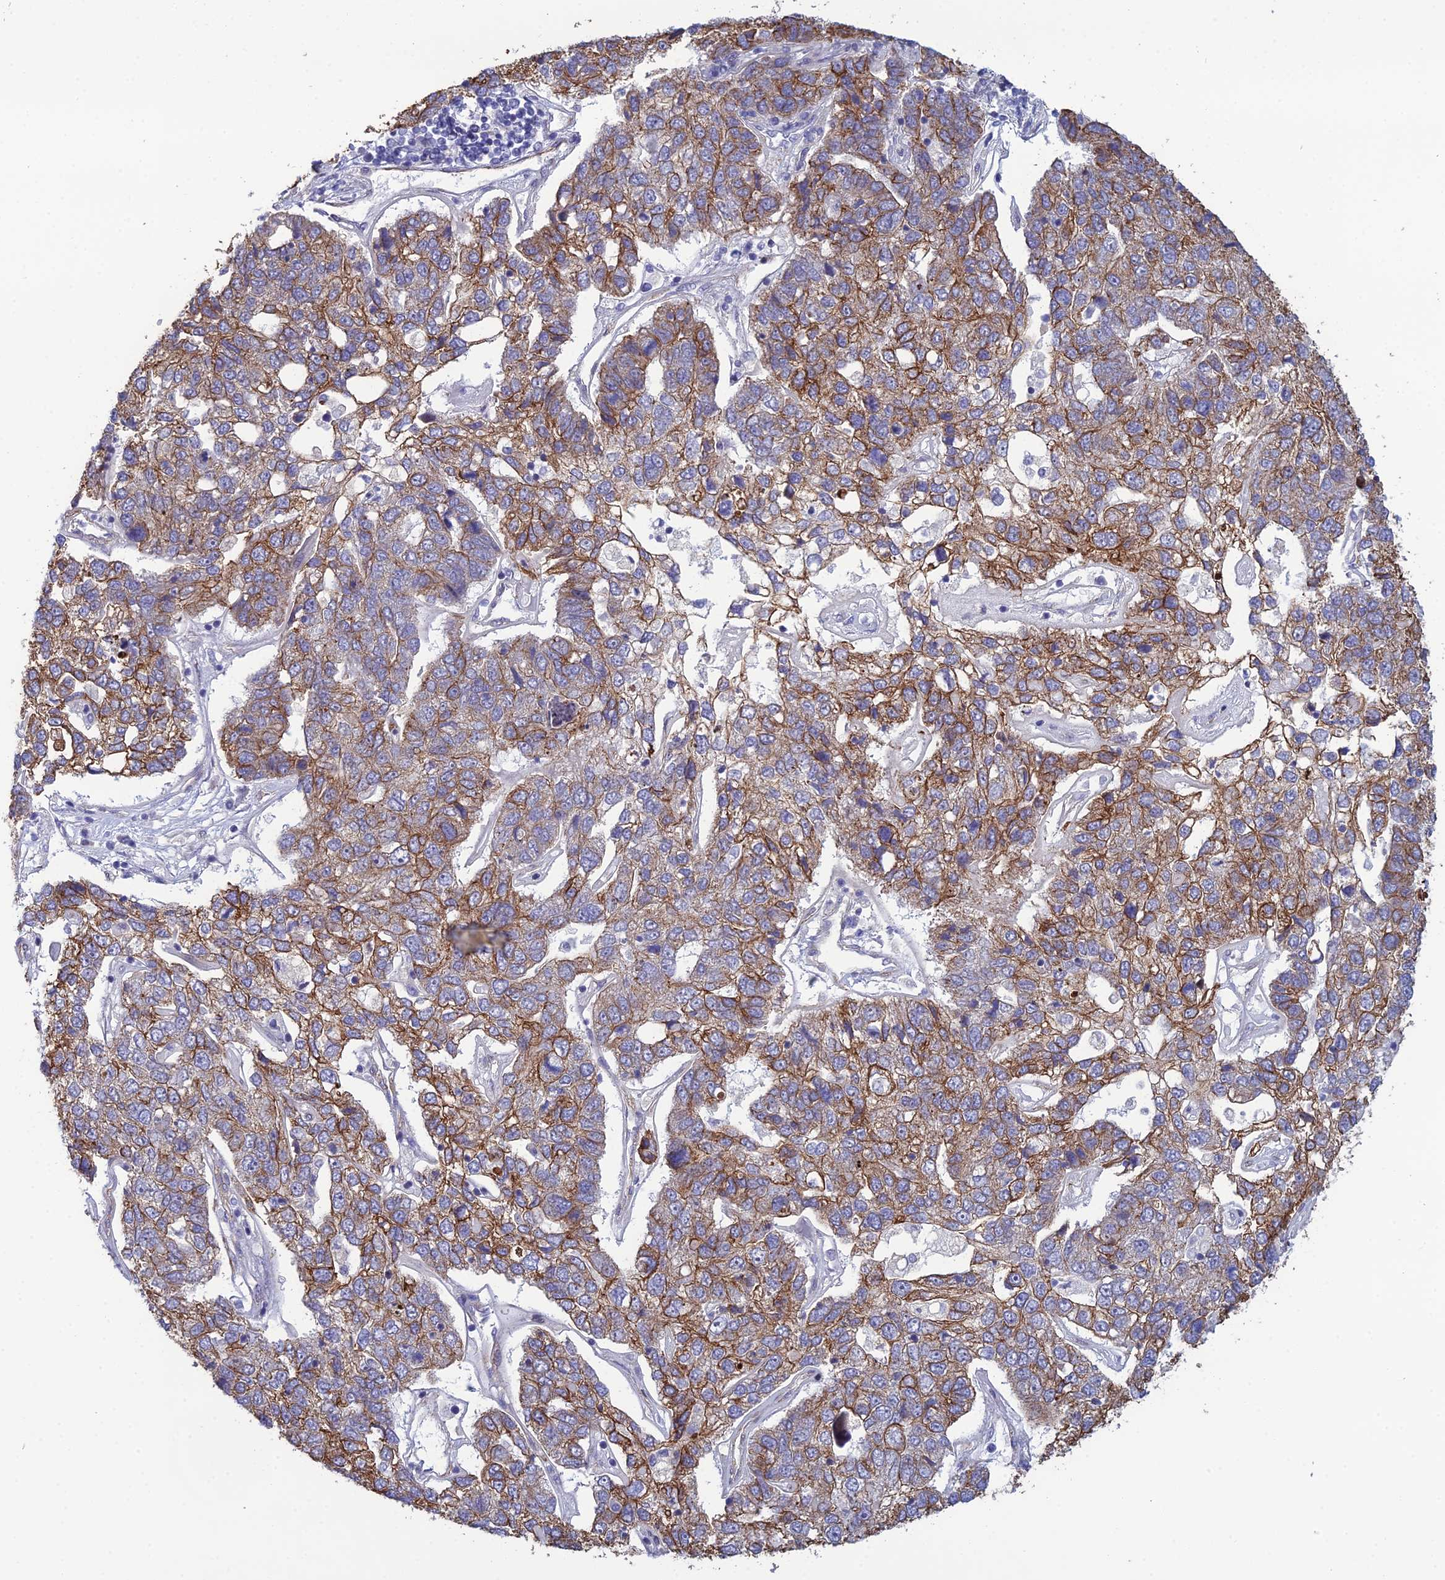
{"staining": {"intensity": "moderate", "quantity": ">75%", "location": "cytoplasmic/membranous"}, "tissue": "pancreatic cancer", "cell_type": "Tumor cells", "image_type": "cancer", "snomed": [{"axis": "morphology", "description": "Adenocarcinoma, NOS"}, {"axis": "topography", "description": "Pancreas"}], "caption": "Pancreatic cancer stained with a brown dye displays moderate cytoplasmic/membranous positive expression in approximately >75% of tumor cells.", "gene": "LZTS2", "patient": {"sex": "female", "age": 61}}